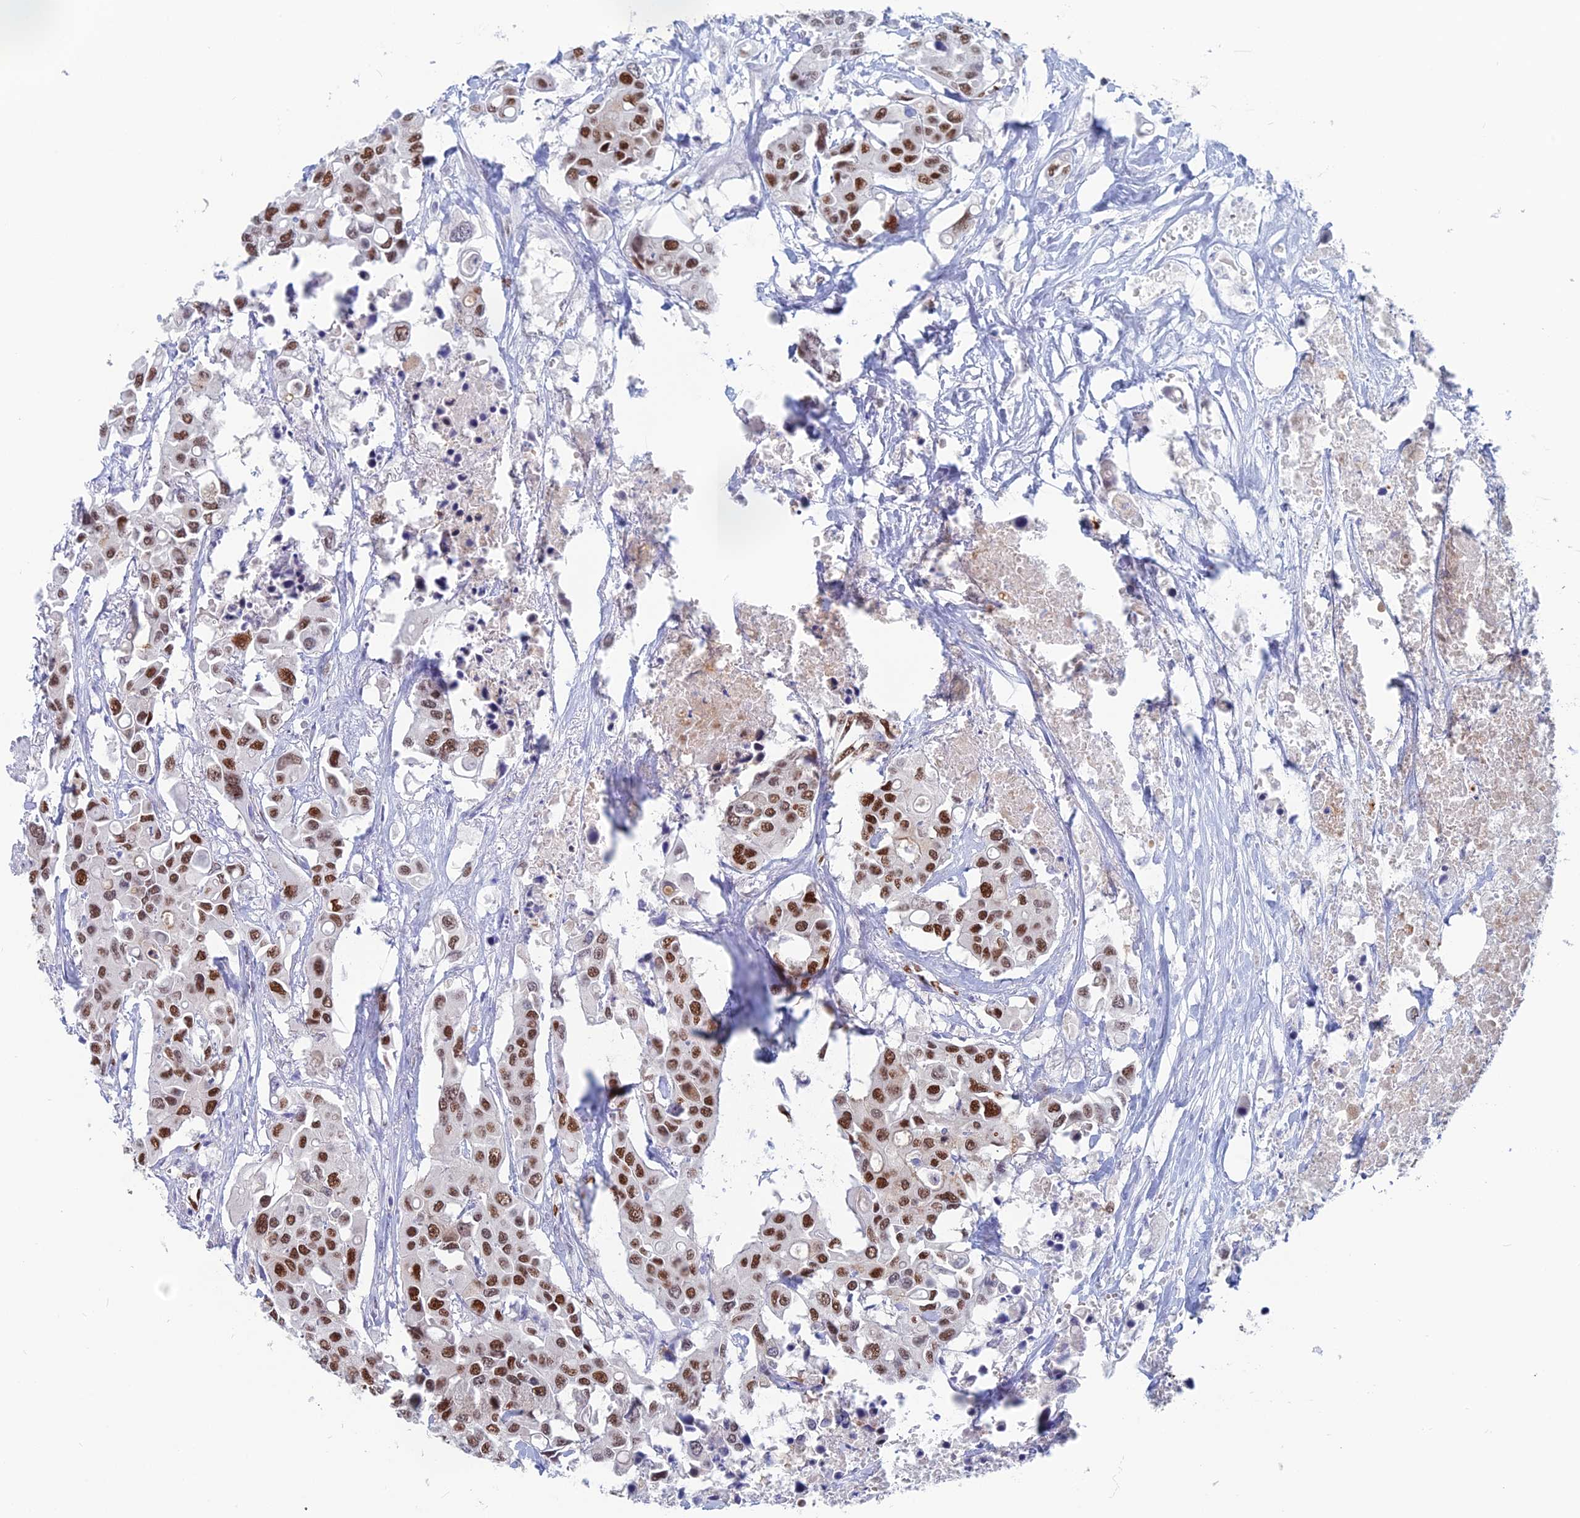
{"staining": {"intensity": "moderate", "quantity": ">75%", "location": "nuclear"}, "tissue": "colorectal cancer", "cell_type": "Tumor cells", "image_type": "cancer", "snomed": [{"axis": "morphology", "description": "Adenocarcinoma, NOS"}, {"axis": "topography", "description": "Colon"}], "caption": "DAB (3,3'-diaminobenzidine) immunohistochemical staining of human colorectal cancer demonstrates moderate nuclear protein staining in about >75% of tumor cells.", "gene": "NOL4L", "patient": {"sex": "male", "age": 77}}